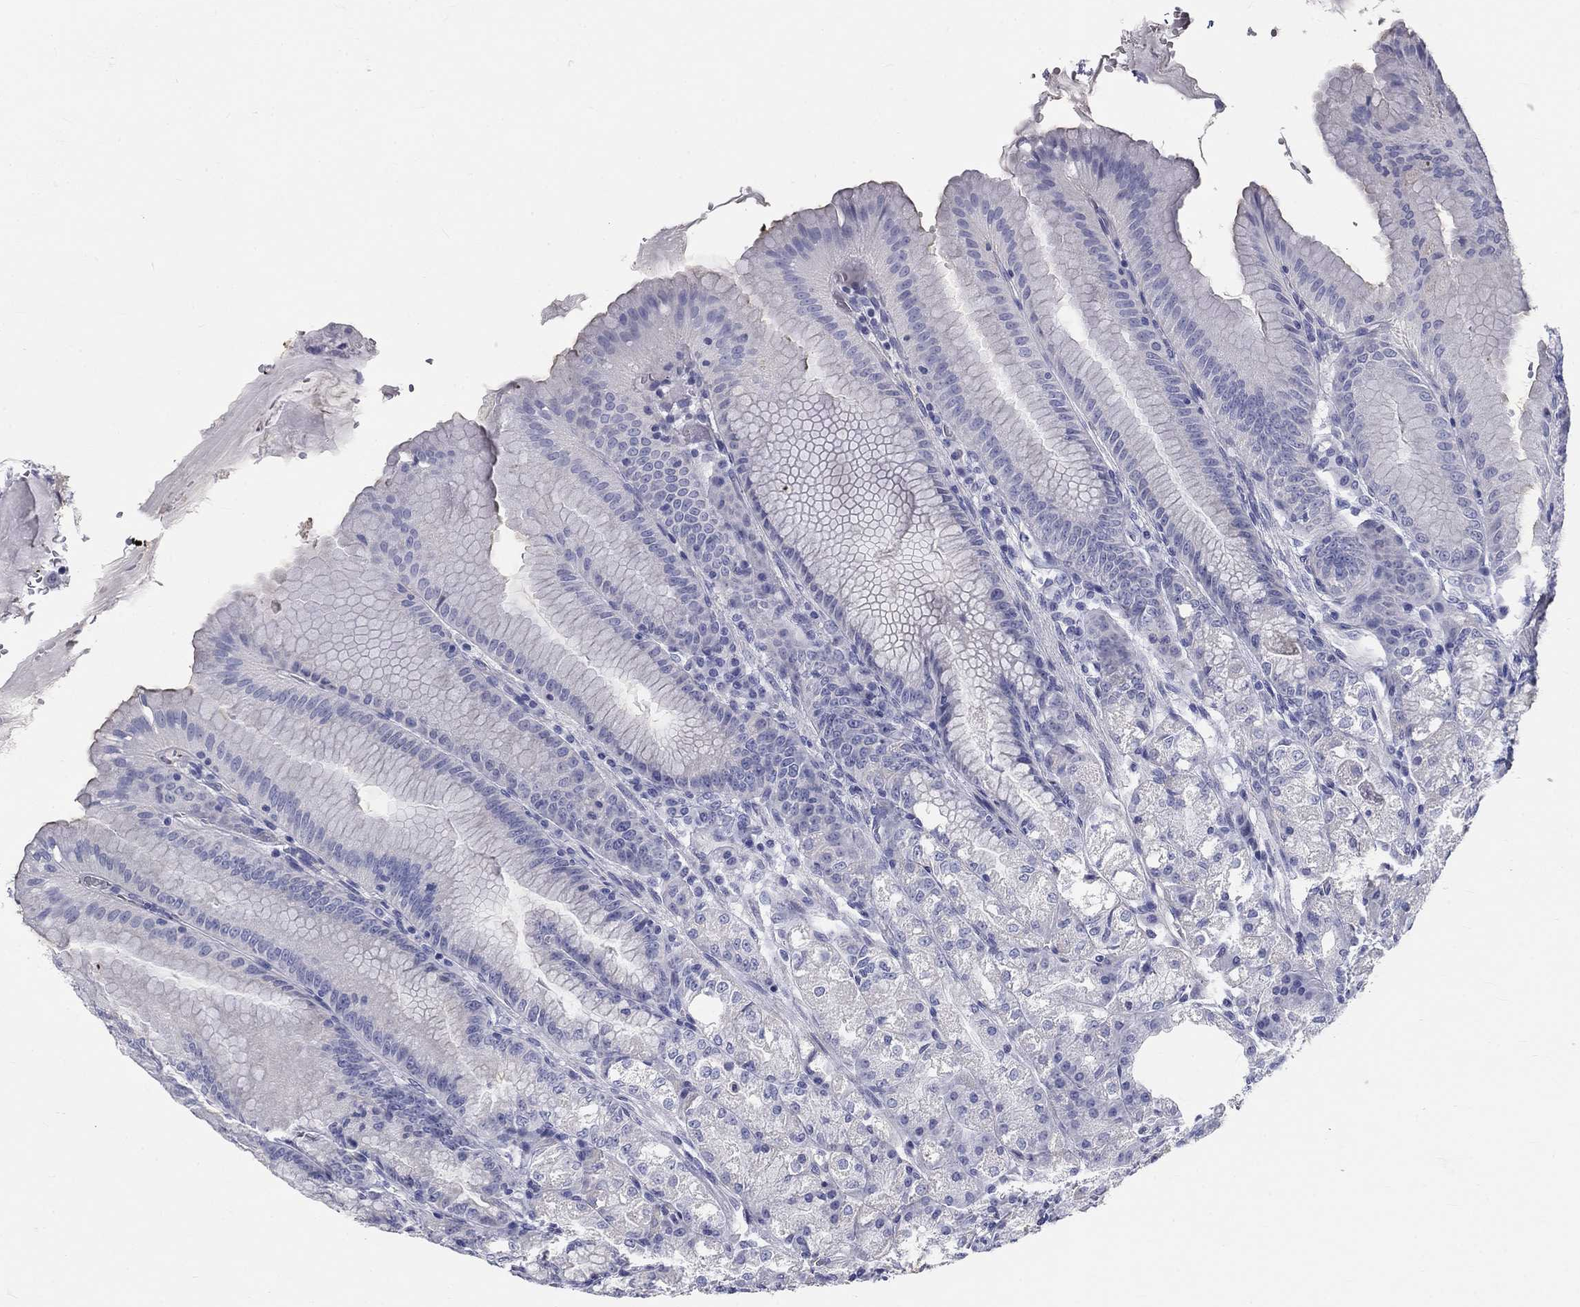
{"staining": {"intensity": "negative", "quantity": "none", "location": "none"}, "tissue": "stomach", "cell_type": "Glandular cells", "image_type": "normal", "snomed": [{"axis": "morphology", "description": "Normal tissue, NOS"}, {"axis": "topography", "description": "Stomach"}], "caption": "A high-resolution photomicrograph shows immunohistochemistry (IHC) staining of normal stomach, which displays no significant expression in glandular cells. (DAB (3,3'-diaminobenzidine) IHC, high magnification).", "gene": "GALNTL5", "patient": {"sex": "male", "age": 71}}